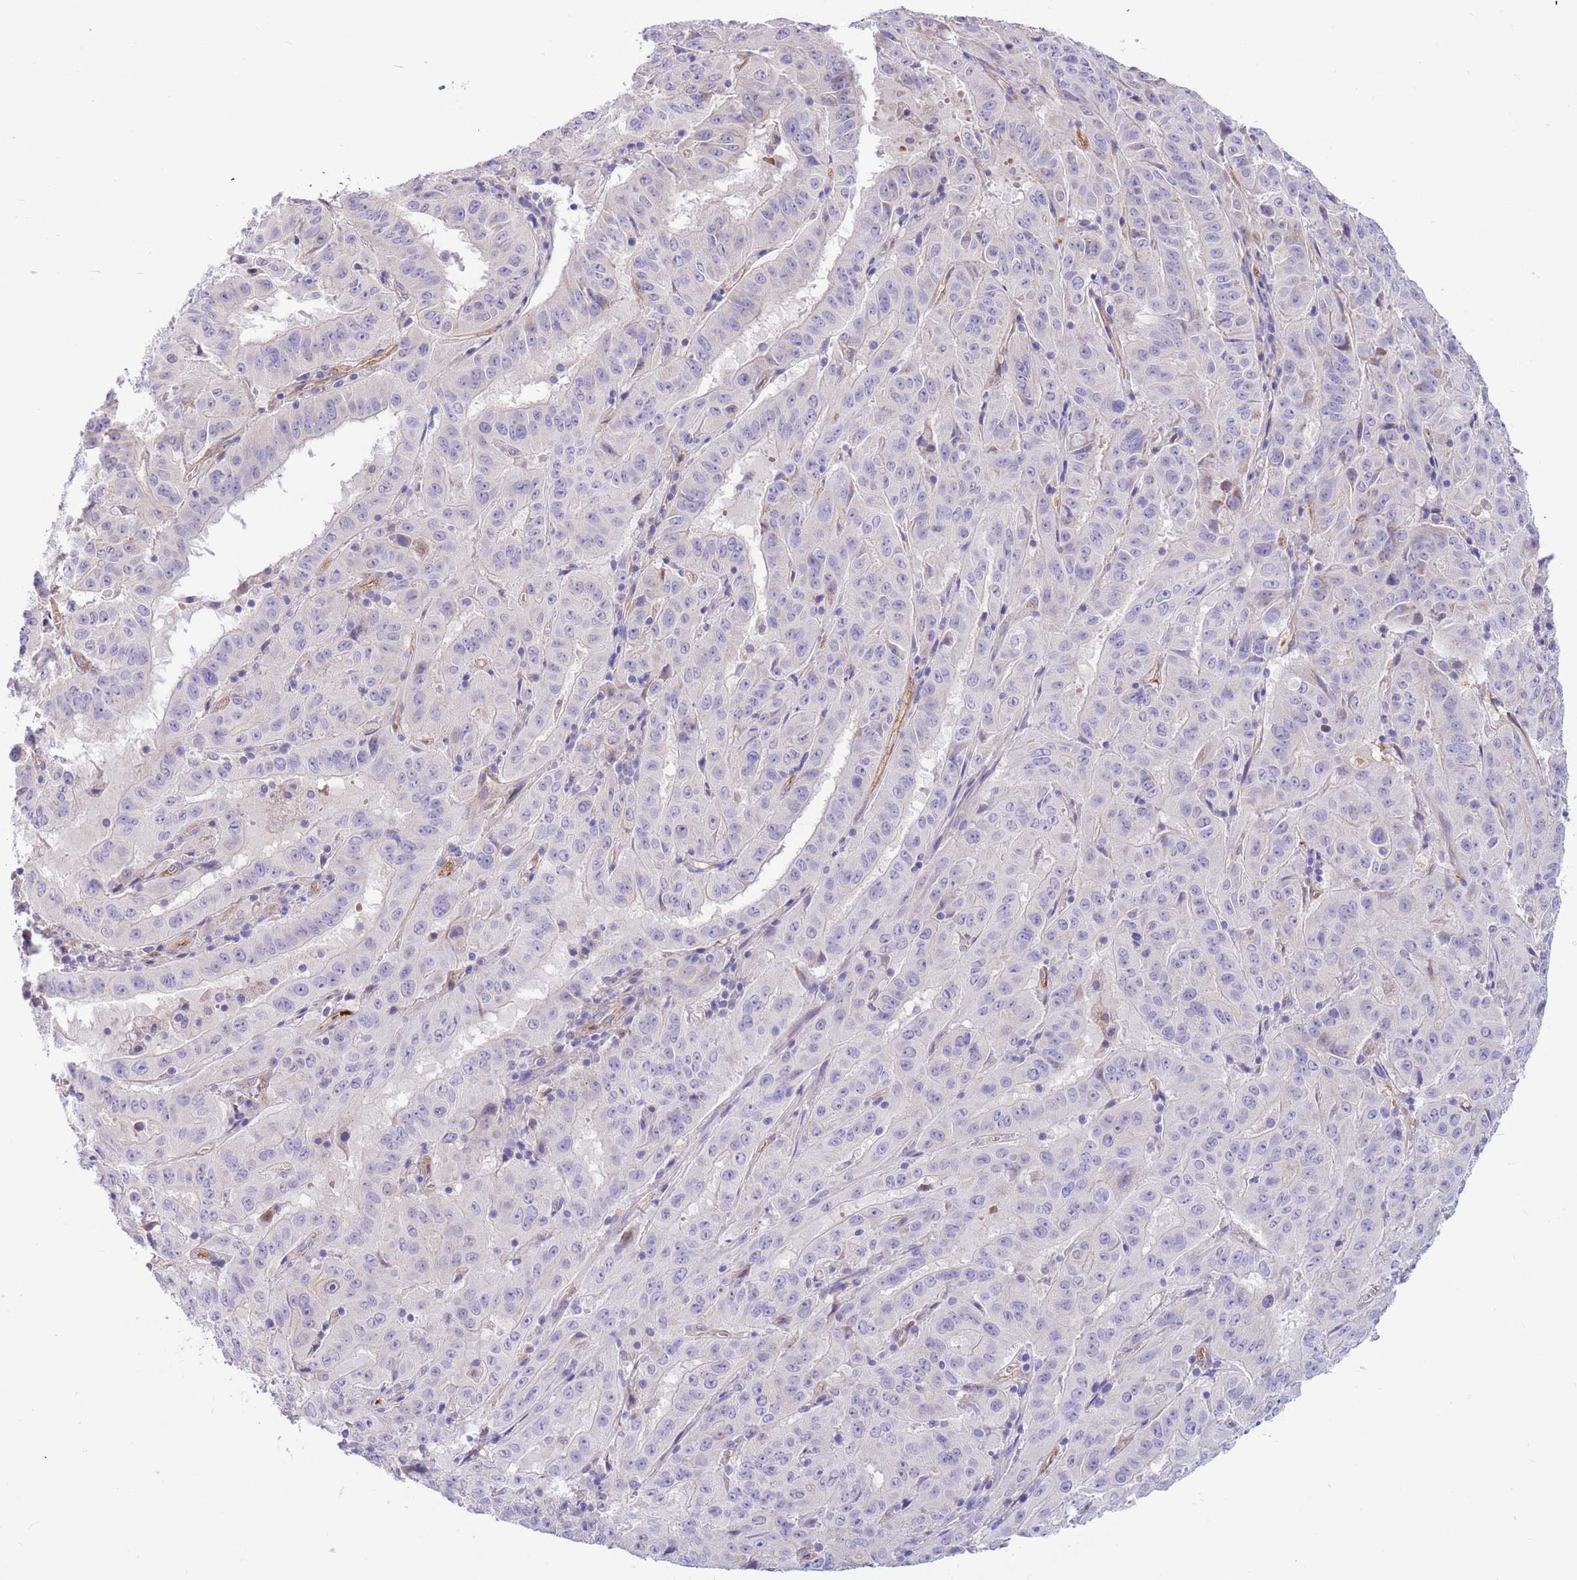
{"staining": {"intensity": "negative", "quantity": "none", "location": "none"}, "tissue": "pancreatic cancer", "cell_type": "Tumor cells", "image_type": "cancer", "snomed": [{"axis": "morphology", "description": "Adenocarcinoma, NOS"}, {"axis": "topography", "description": "Pancreas"}], "caption": "Tumor cells are negative for brown protein staining in adenocarcinoma (pancreatic).", "gene": "SULT1A1", "patient": {"sex": "male", "age": 63}}